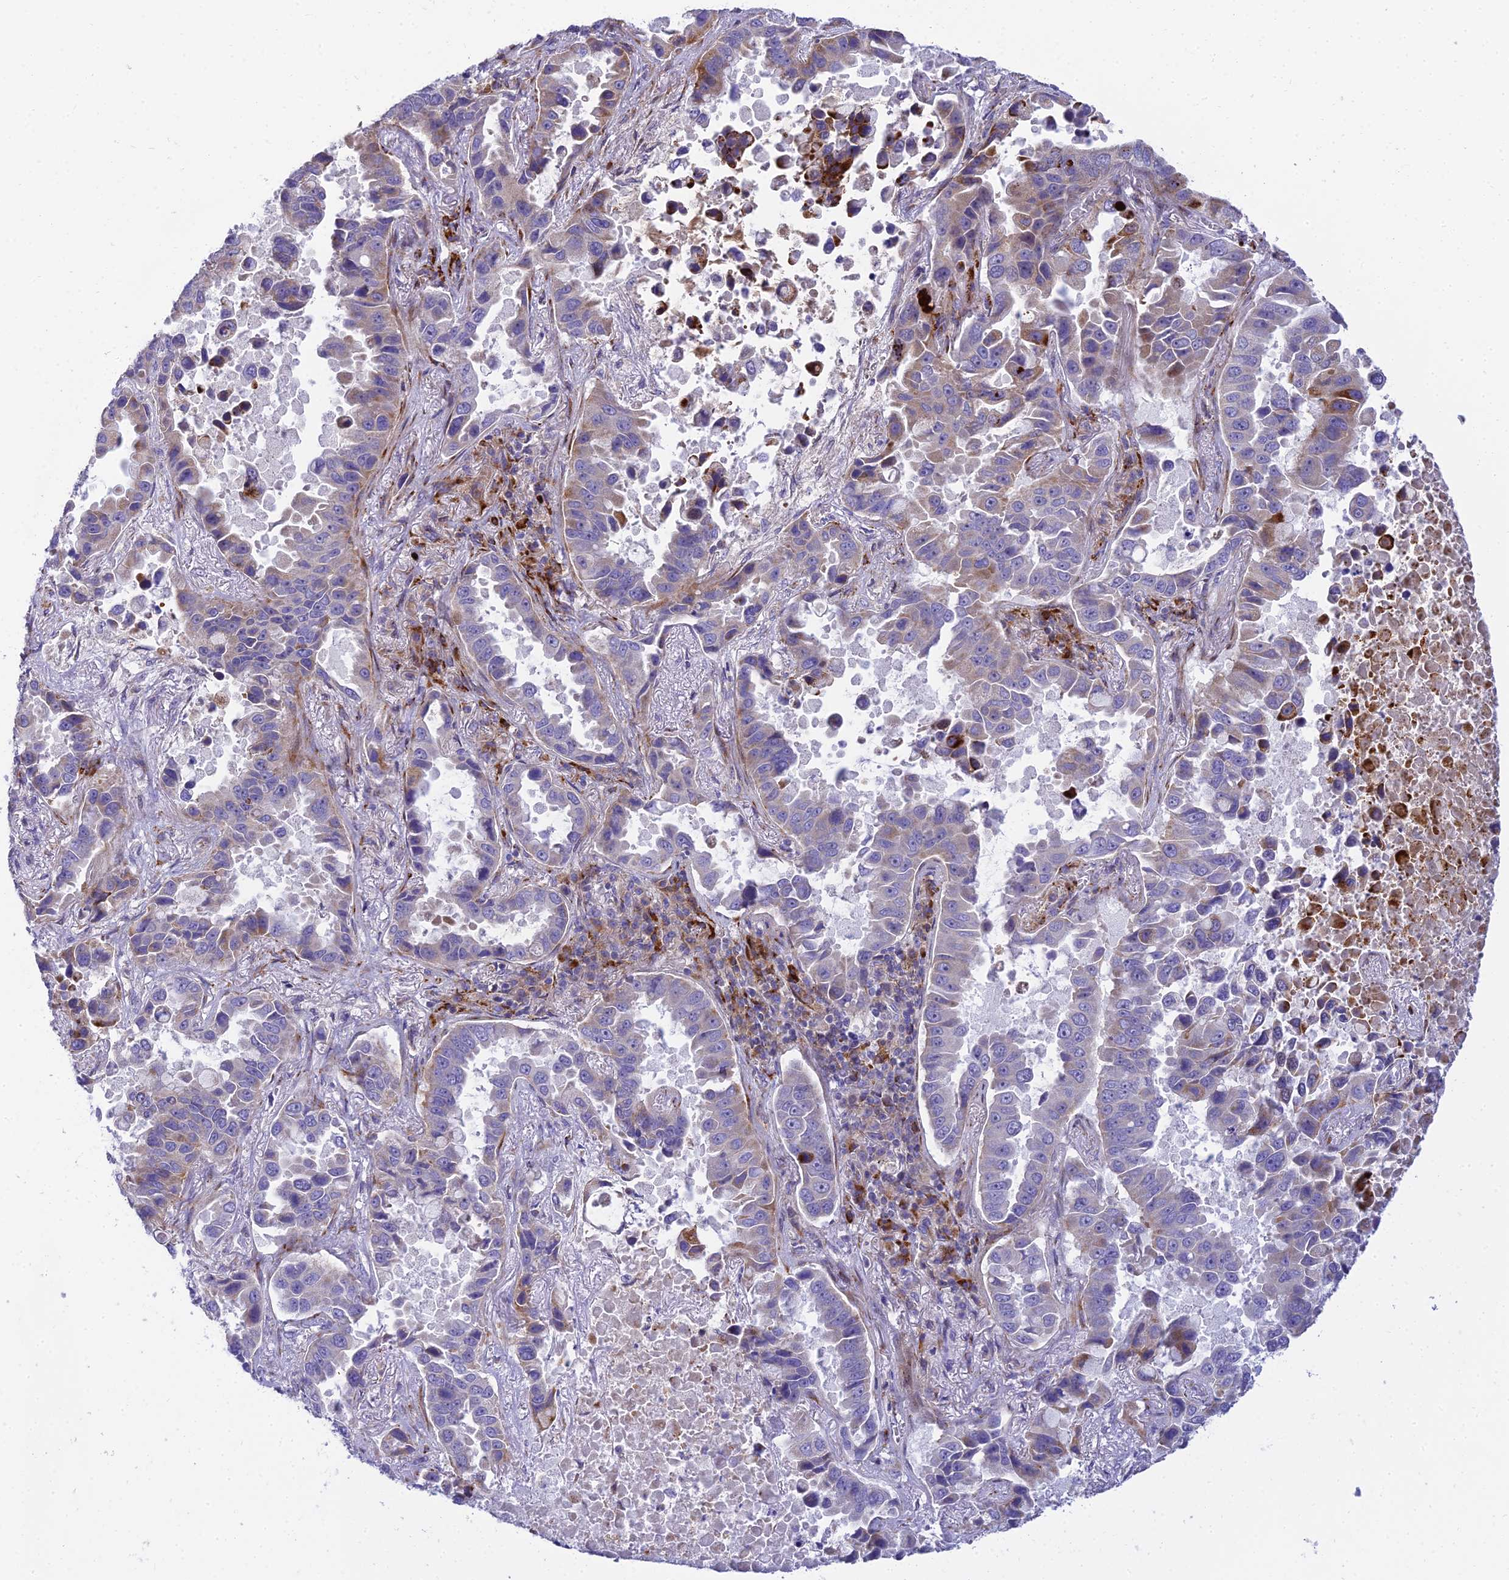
{"staining": {"intensity": "moderate", "quantity": "25%-75%", "location": "cytoplasmic/membranous"}, "tissue": "lung cancer", "cell_type": "Tumor cells", "image_type": "cancer", "snomed": [{"axis": "morphology", "description": "Adenocarcinoma, NOS"}, {"axis": "topography", "description": "Lung"}], "caption": "Immunohistochemical staining of lung adenocarcinoma shows moderate cytoplasmic/membranous protein expression in approximately 25%-75% of tumor cells. The protein is stained brown, and the nuclei are stained in blue (DAB IHC with brightfield microscopy, high magnification).", "gene": "CLCN7", "patient": {"sex": "male", "age": 64}}